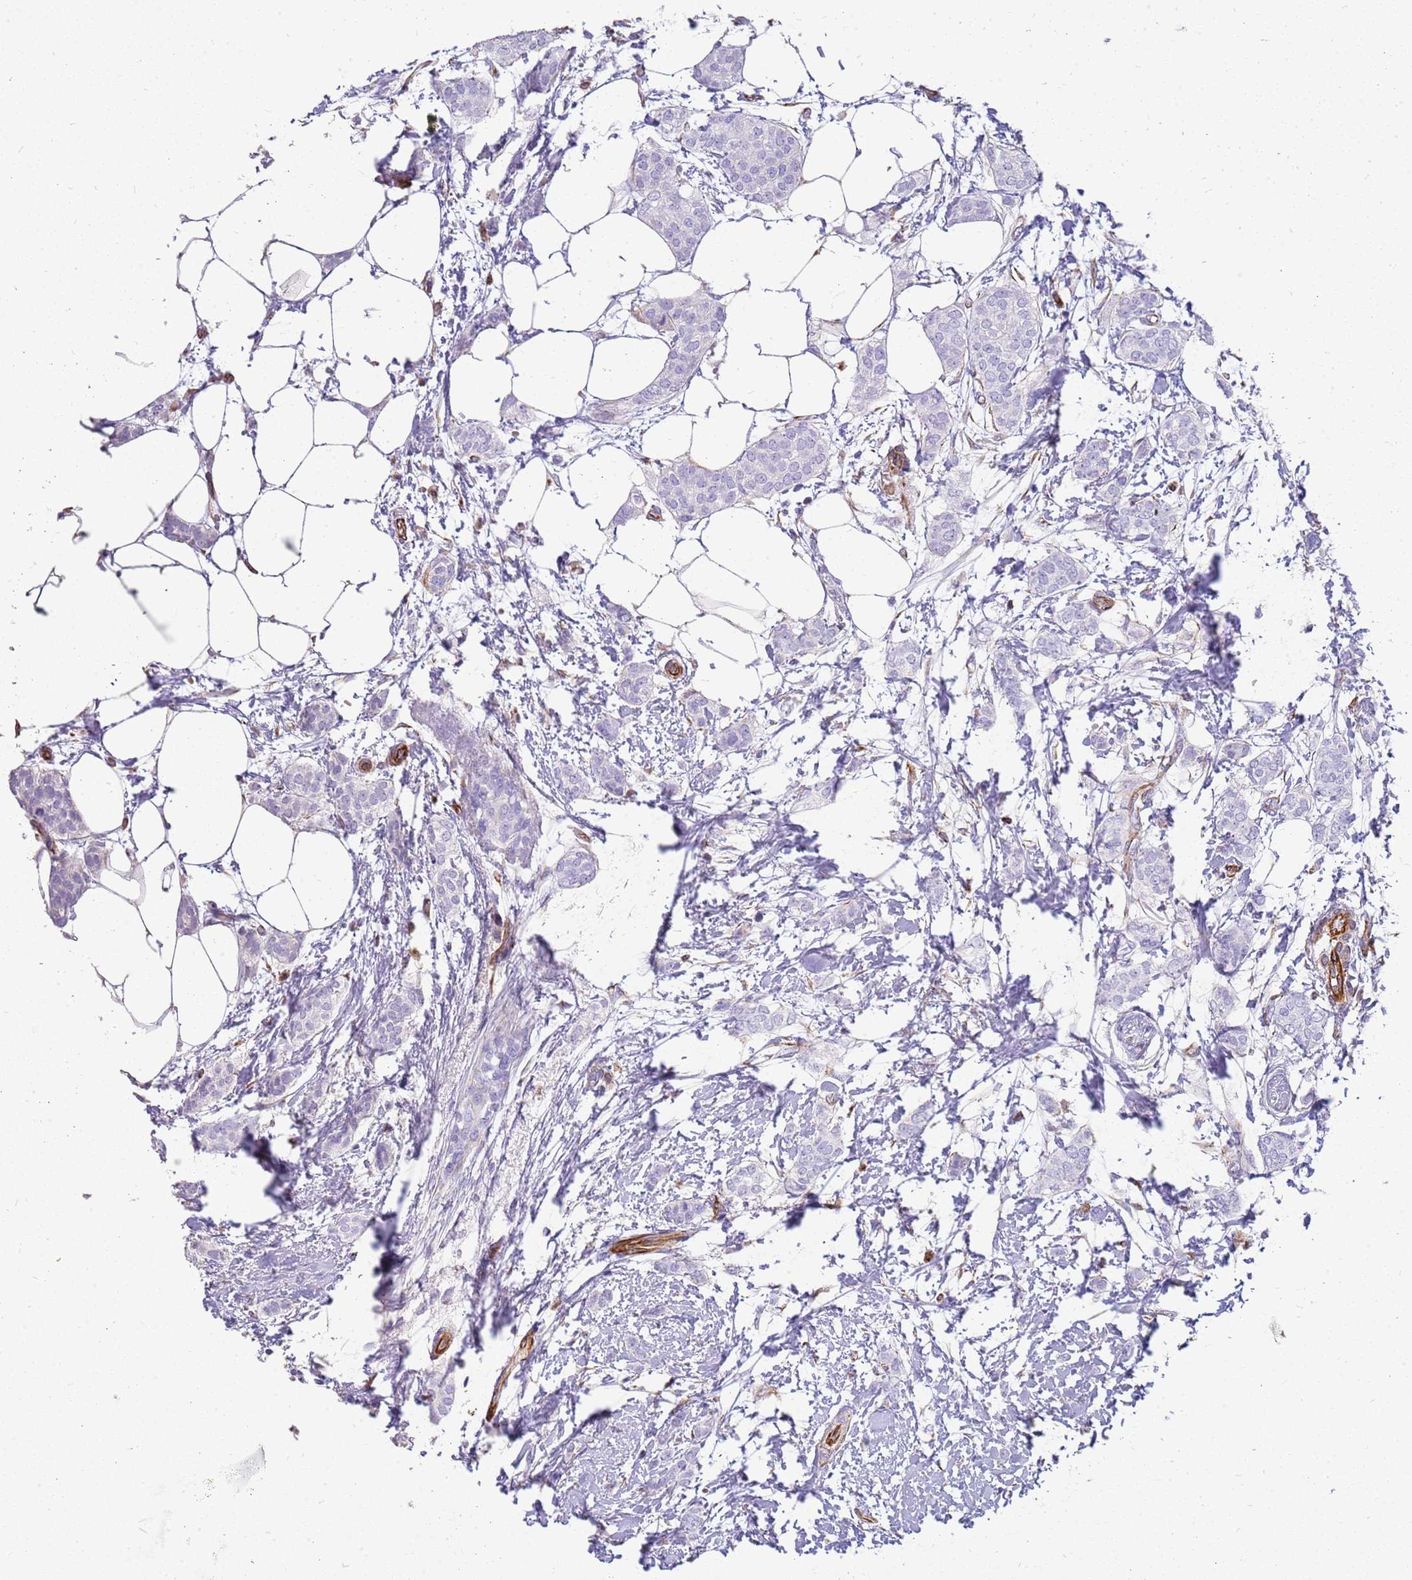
{"staining": {"intensity": "negative", "quantity": "none", "location": "none"}, "tissue": "breast cancer", "cell_type": "Tumor cells", "image_type": "cancer", "snomed": [{"axis": "morphology", "description": "Duct carcinoma"}, {"axis": "topography", "description": "Breast"}], "caption": "Immunohistochemical staining of intraductal carcinoma (breast) shows no significant expression in tumor cells.", "gene": "ZDHHC1", "patient": {"sex": "female", "age": 72}}